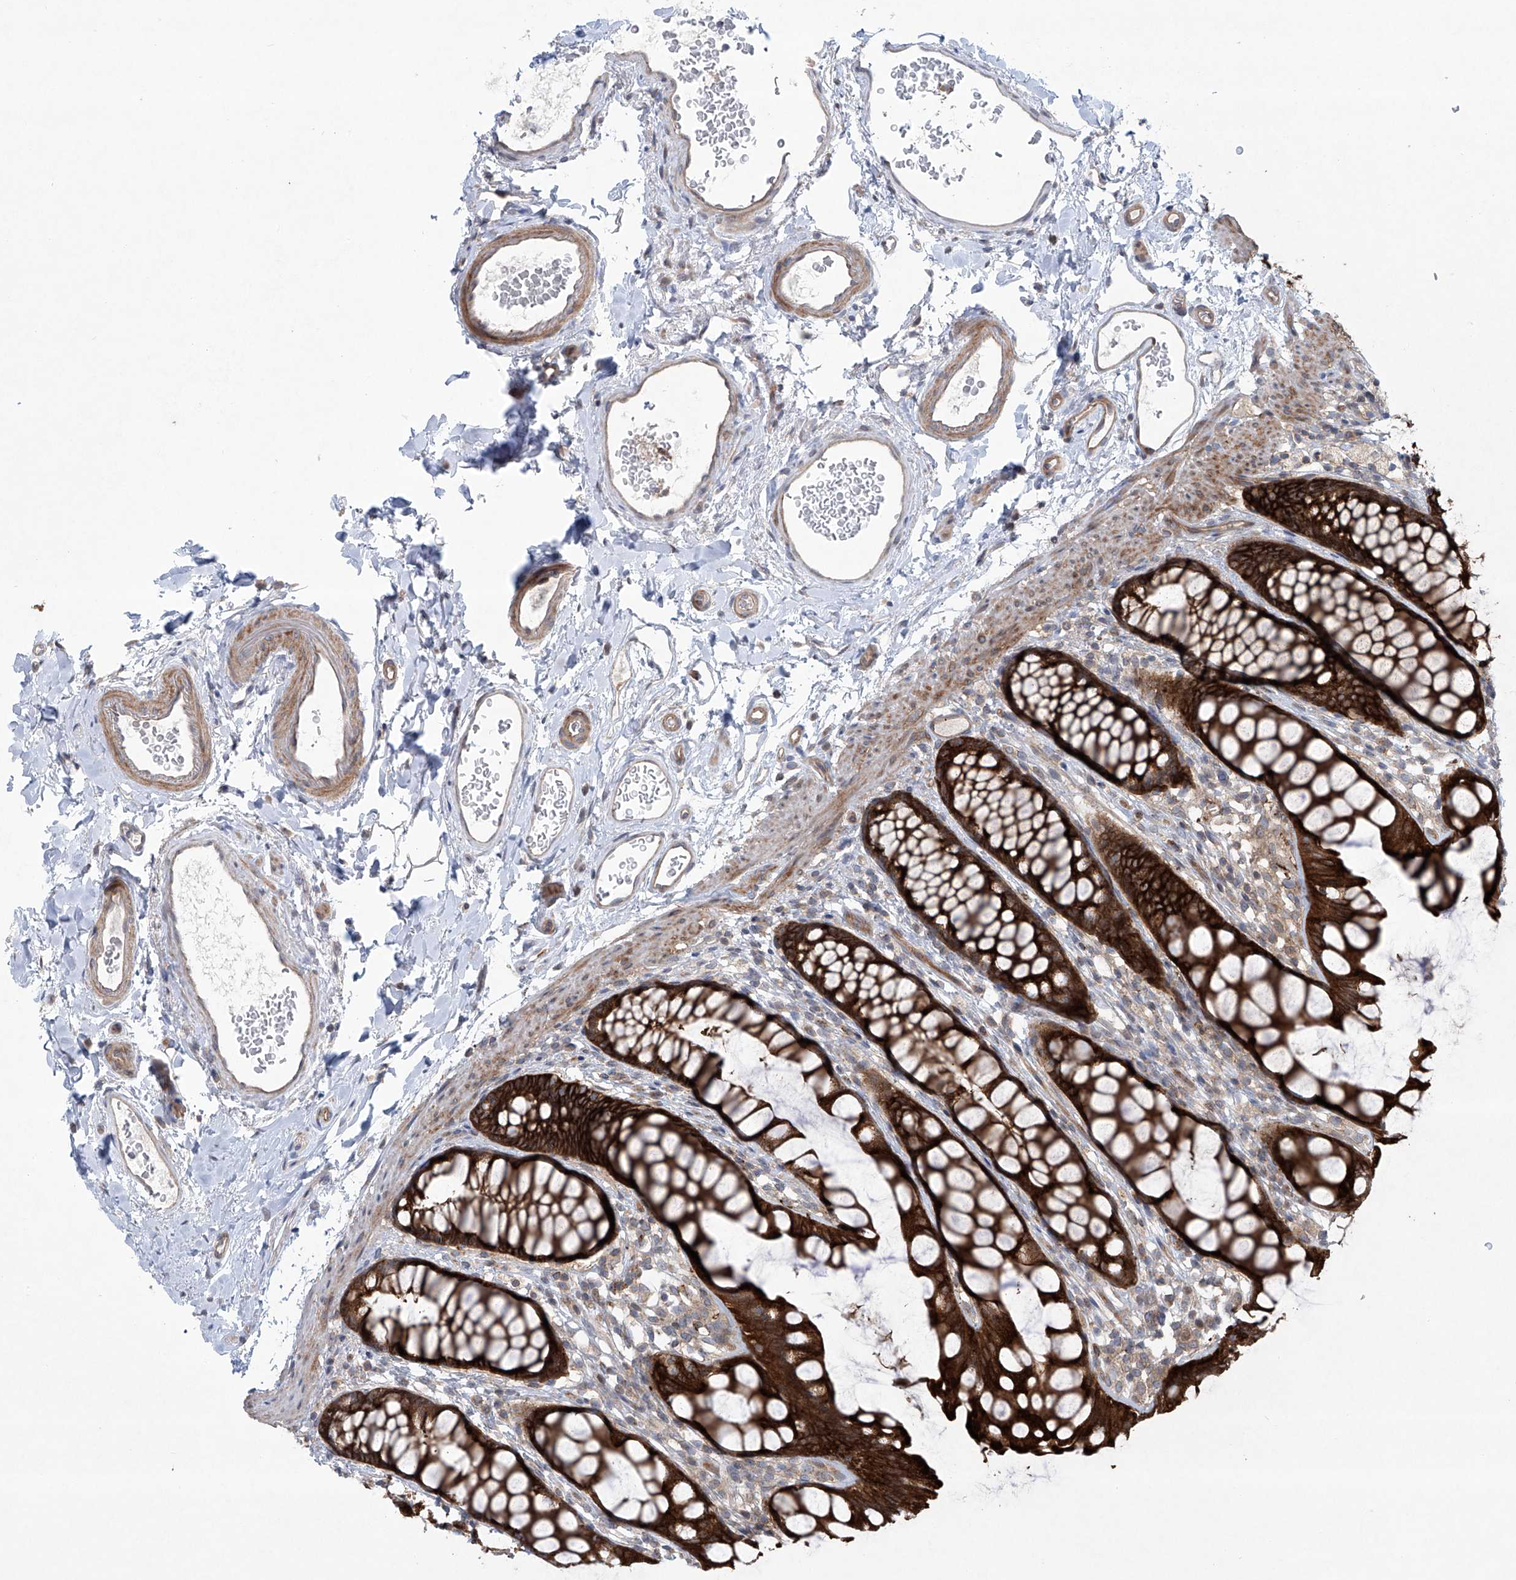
{"staining": {"intensity": "strong", "quantity": ">75%", "location": "cytoplasmic/membranous"}, "tissue": "rectum", "cell_type": "Glandular cells", "image_type": "normal", "snomed": [{"axis": "morphology", "description": "Normal tissue, NOS"}, {"axis": "topography", "description": "Rectum"}], "caption": "This photomicrograph shows IHC staining of normal rectum, with high strong cytoplasmic/membranous expression in about >75% of glandular cells.", "gene": "KLC4", "patient": {"sex": "female", "age": 65}}